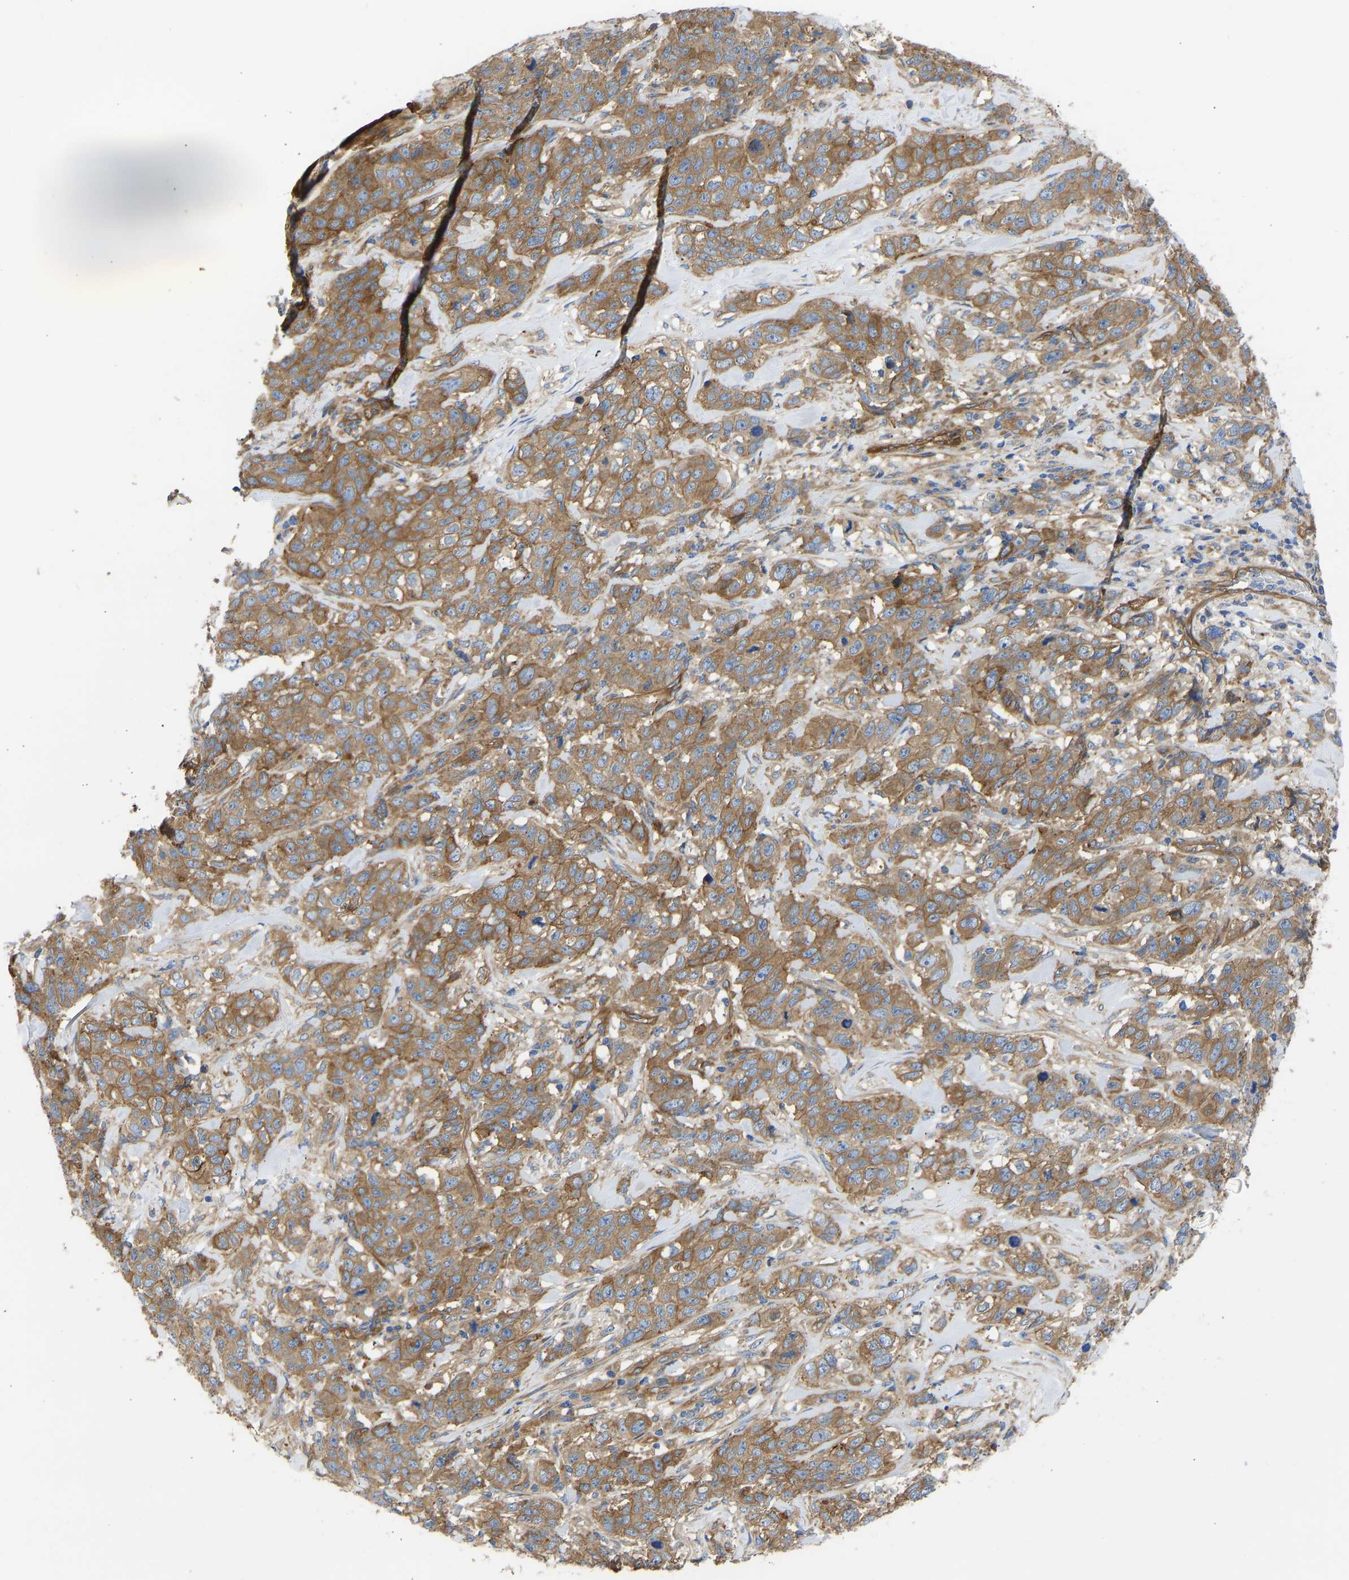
{"staining": {"intensity": "moderate", "quantity": ">75%", "location": "cytoplasmic/membranous"}, "tissue": "stomach cancer", "cell_type": "Tumor cells", "image_type": "cancer", "snomed": [{"axis": "morphology", "description": "Adenocarcinoma, NOS"}, {"axis": "topography", "description": "Stomach"}], "caption": "Approximately >75% of tumor cells in human stomach cancer exhibit moderate cytoplasmic/membranous protein expression as visualized by brown immunohistochemical staining.", "gene": "MYO1C", "patient": {"sex": "male", "age": 48}}